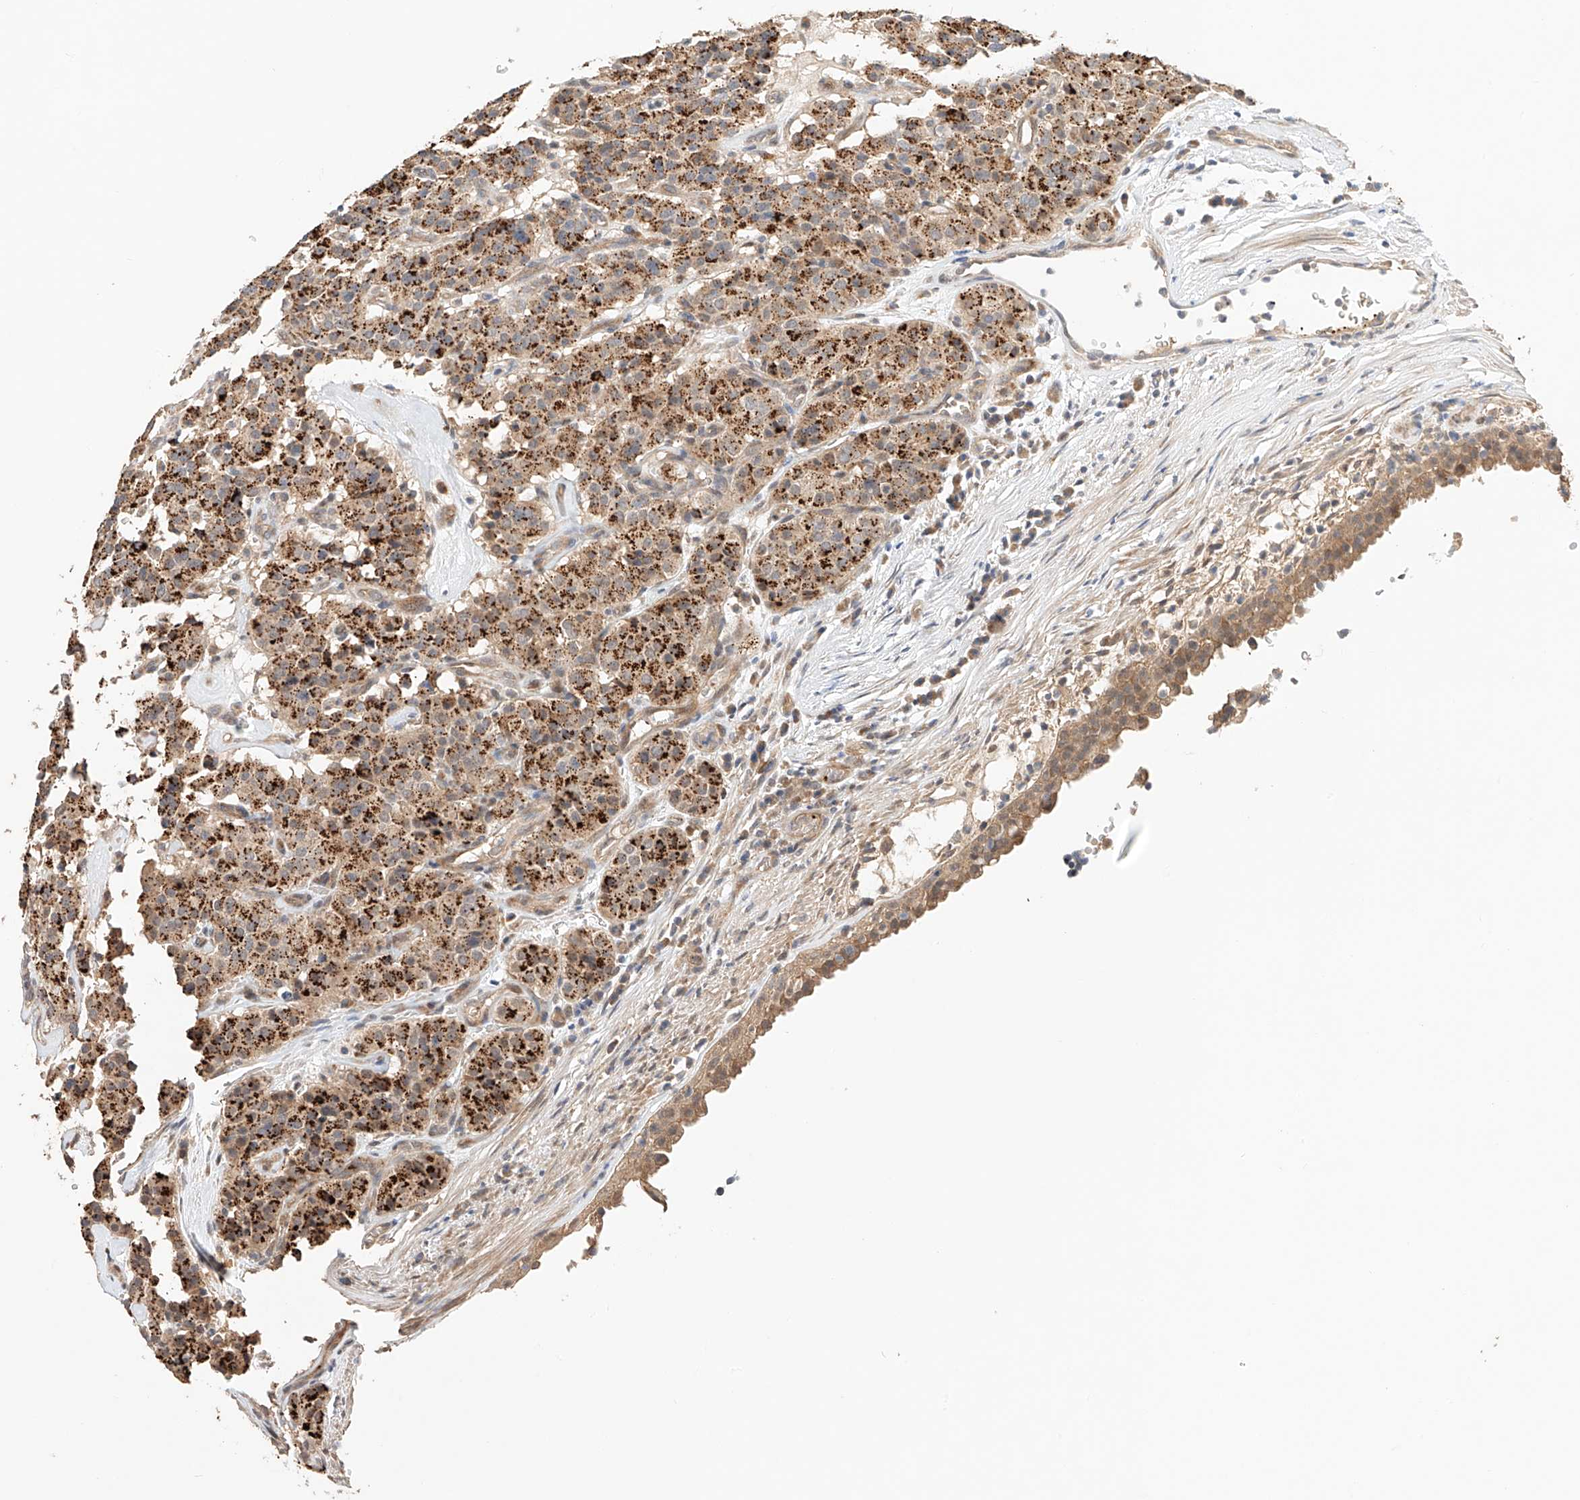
{"staining": {"intensity": "strong", "quantity": ">75%", "location": "cytoplasmic/membranous"}, "tissue": "carcinoid", "cell_type": "Tumor cells", "image_type": "cancer", "snomed": [{"axis": "morphology", "description": "Carcinoid, malignant, NOS"}, {"axis": "topography", "description": "Lung"}], "caption": "IHC of human carcinoid demonstrates high levels of strong cytoplasmic/membranous expression in about >75% of tumor cells.", "gene": "ZFHX2", "patient": {"sex": "male", "age": 30}}